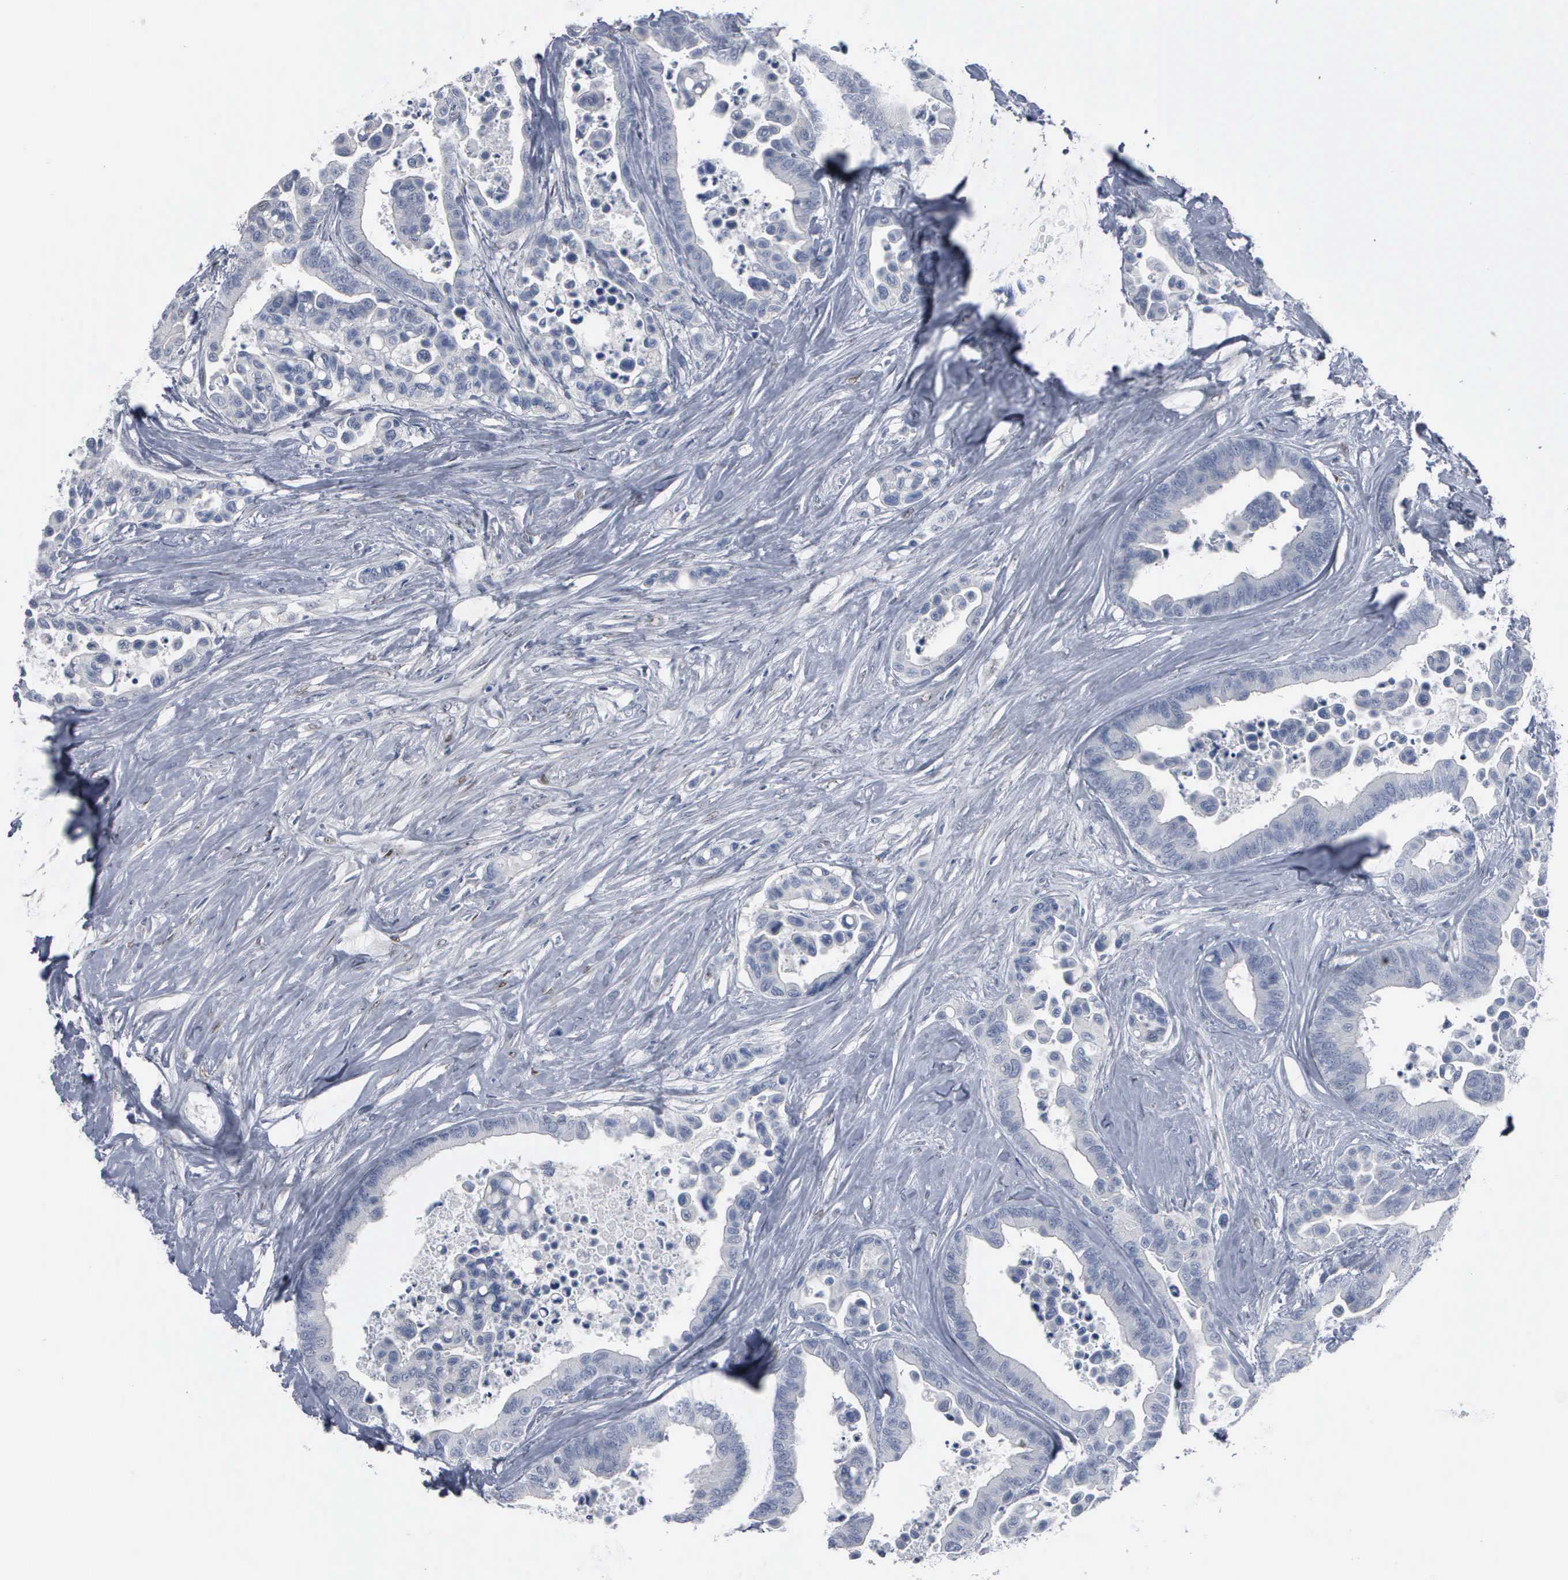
{"staining": {"intensity": "negative", "quantity": "none", "location": "none"}, "tissue": "colorectal cancer", "cell_type": "Tumor cells", "image_type": "cancer", "snomed": [{"axis": "morphology", "description": "Adenocarcinoma, NOS"}, {"axis": "topography", "description": "Colon"}], "caption": "Immunohistochemistry of human colorectal cancer shows no expression in tumor cells. The staining is performed using DAB (3,3'-diaminobenzidine) brown chromogen with nuclei counter-stained in using hematoxylin.", "gene": "FGF2", "patient": {"sex": "male", "age": 82}}